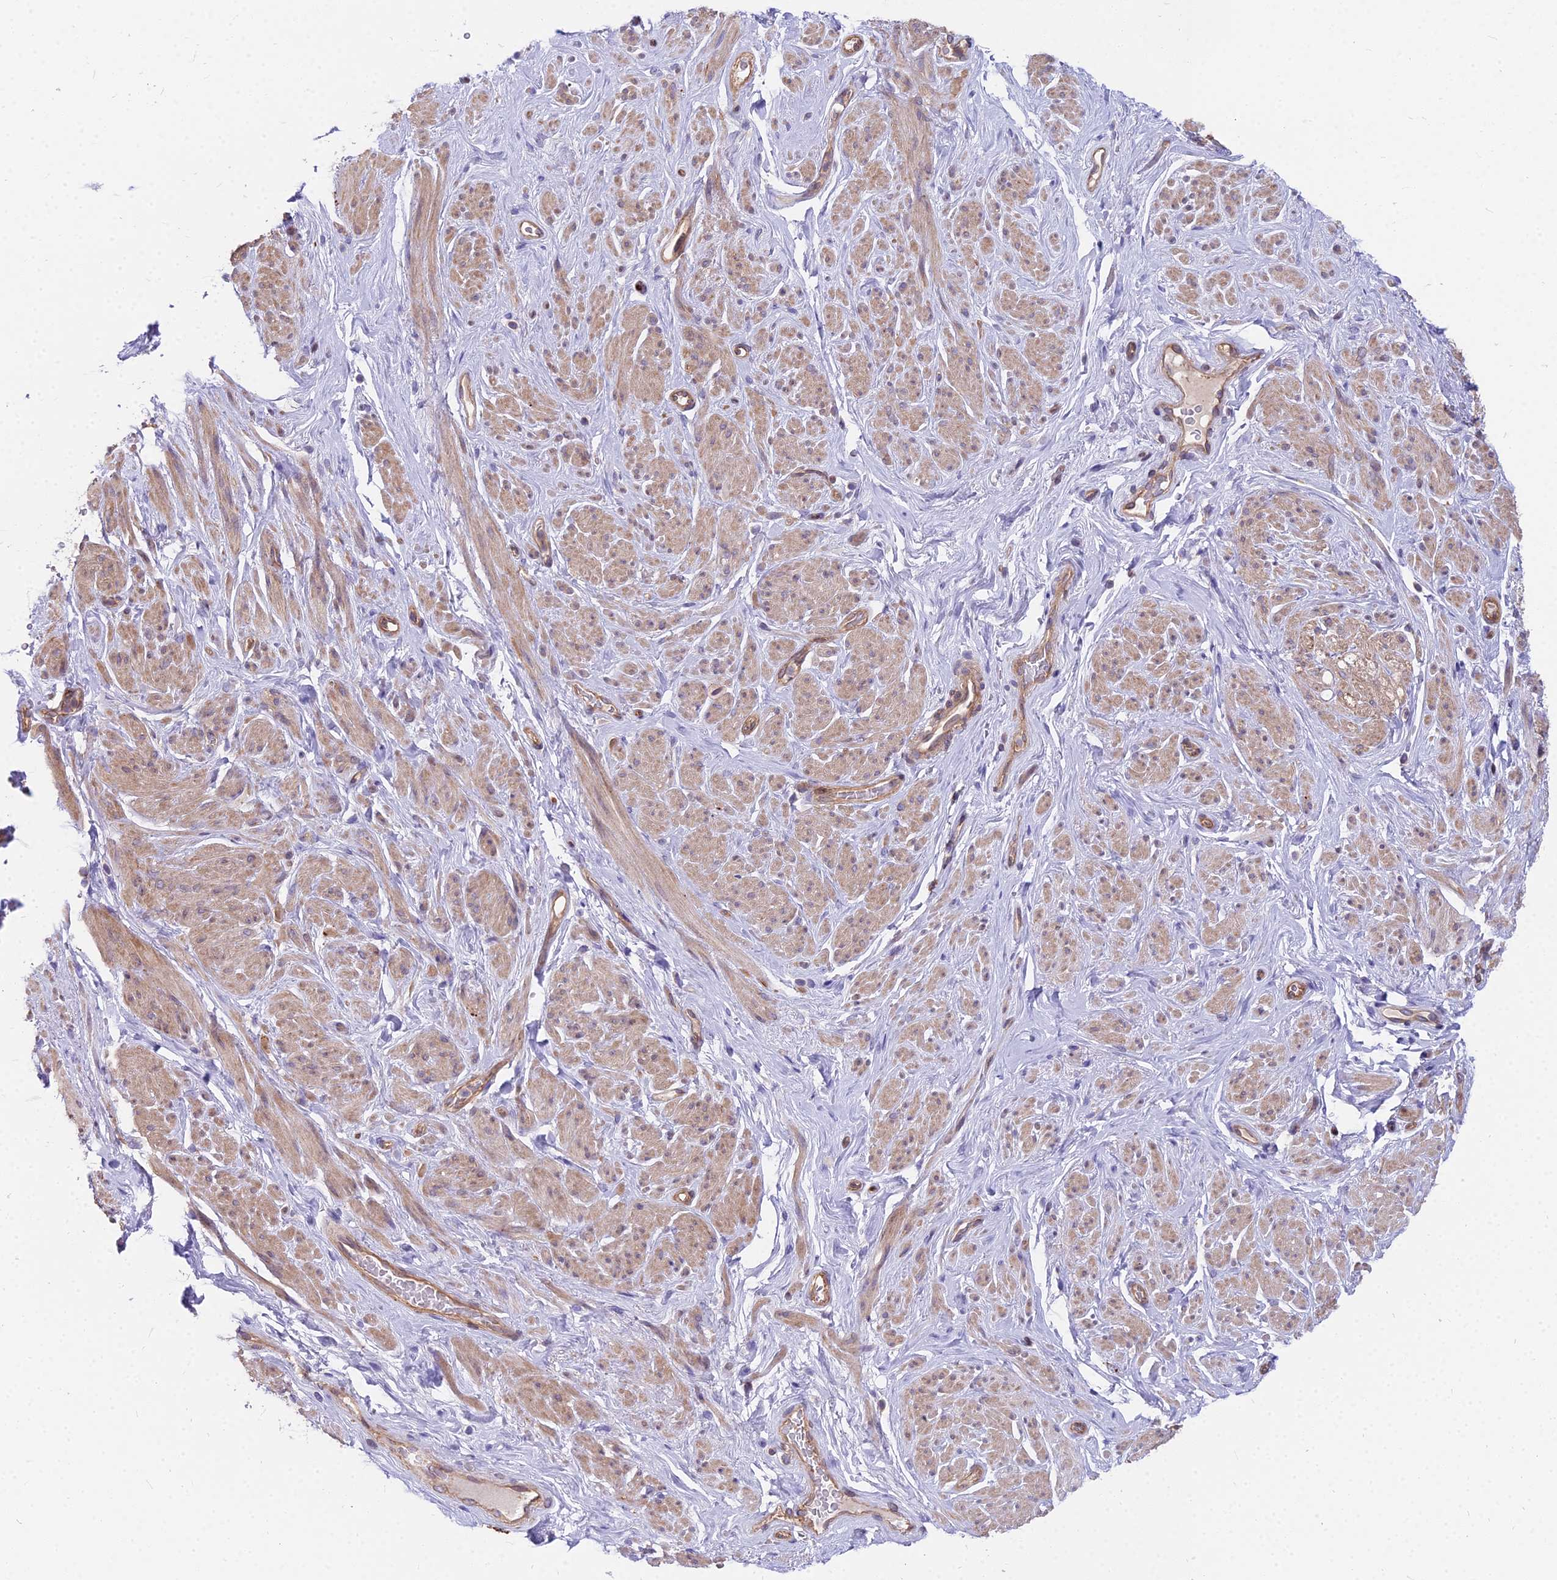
{"staining": {"intensity": "moderate", "quantity": "25%-75%", "location": "cytoplasmic/membranous"}, "tissue": "smooth muscle", "cell_type": "Smooth muscle cells", "image_type": "normal", "snomed": [{"axis": "morphology", "description": "Normal tissue, NOS"}, {"axis": "topography", "description": "Smooth muscle"}, {"axis": "topography", "description": "Peripheral nerve tissue"}], "caption": "Benign smooth muscle displays moderate cytoplasmic/membranous staining in about 25%-75% of smooth muscle cells, visualized by immunohistochemistry.", "gene": "HLA", "patient": {"sex": "male", "age": 69}}